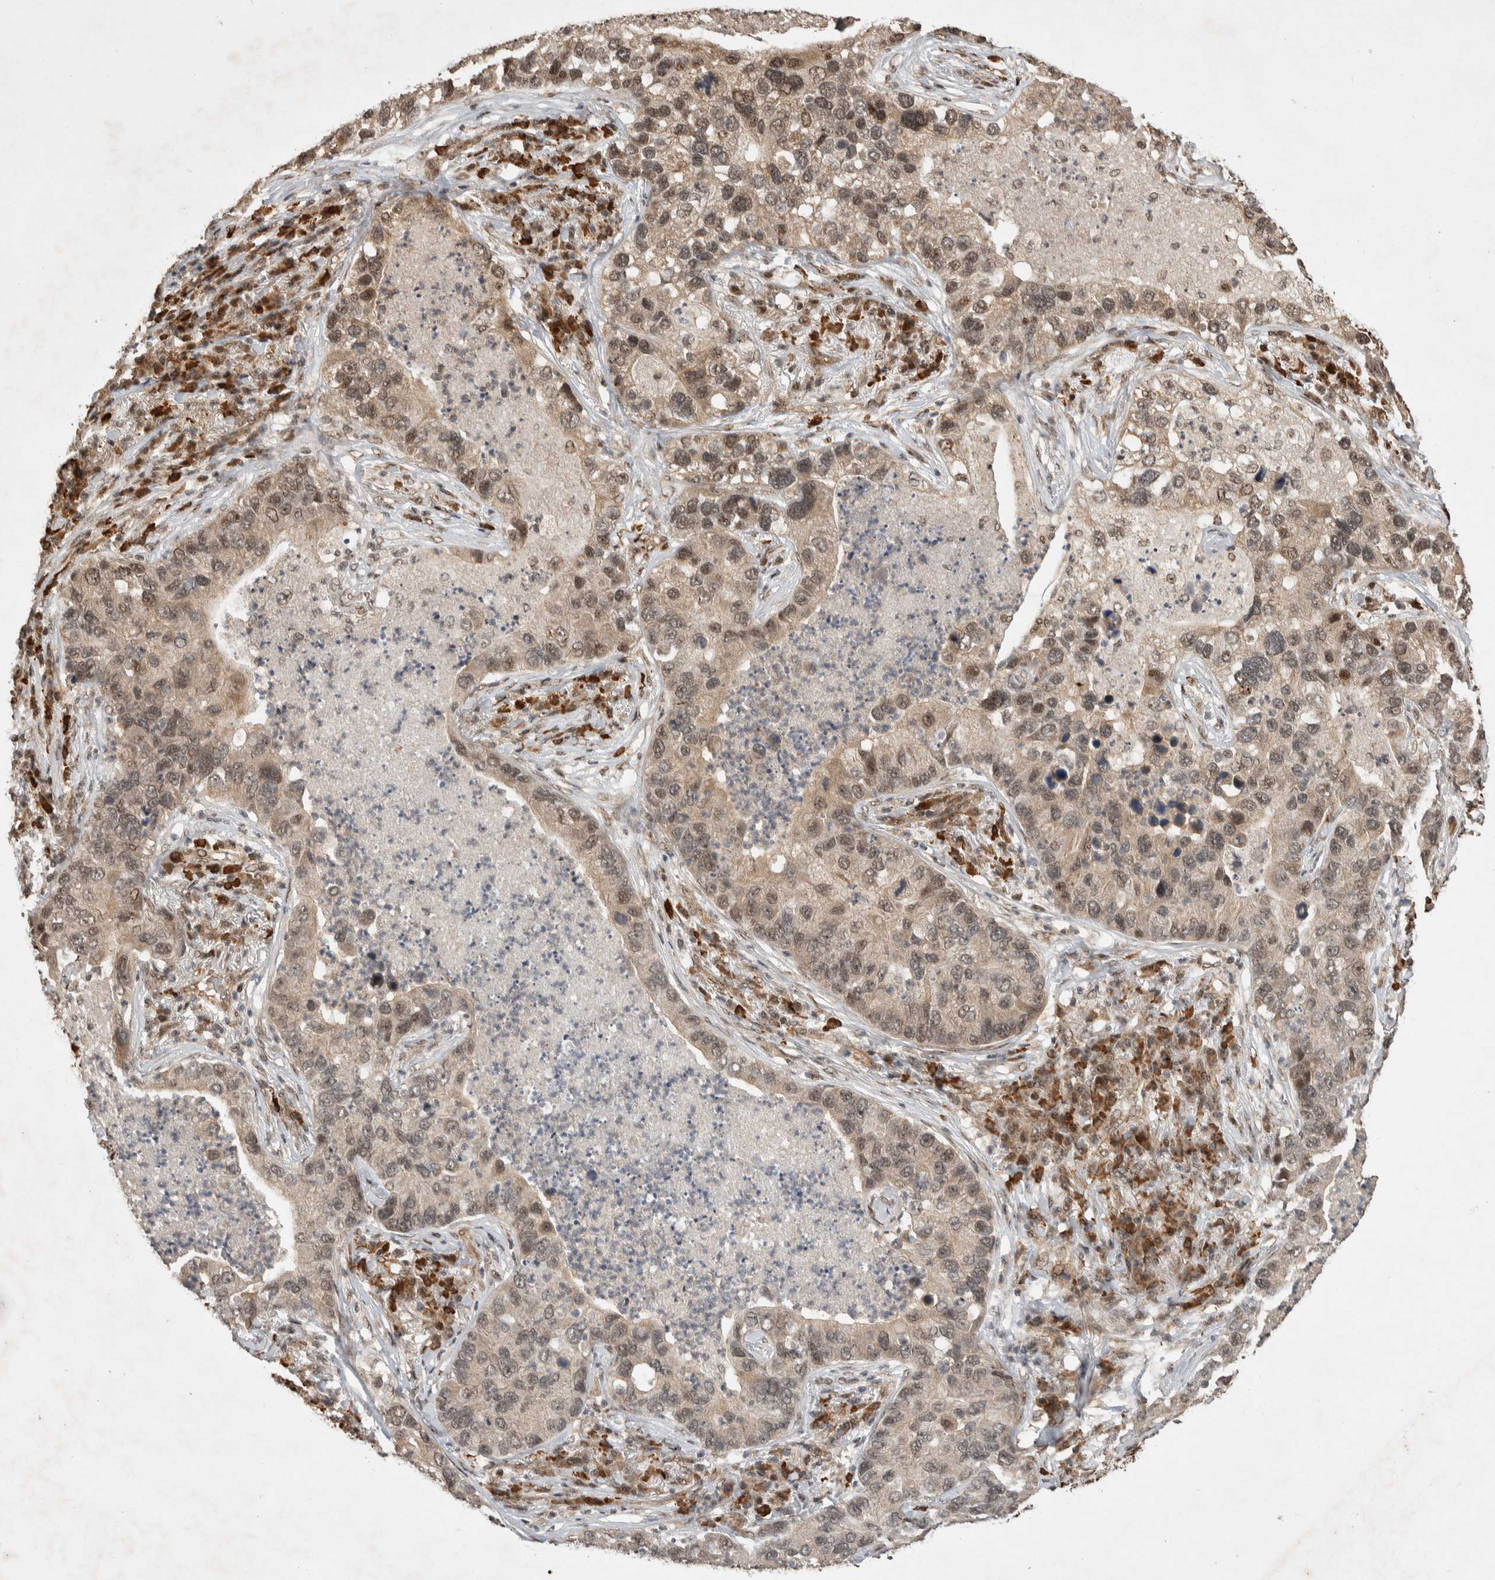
{"staining": {"intensity": "moderate", "quantity": ">75%", "location": "cytoplasmic/membranous,nuclear"}, "tissue": "lung cancer", "cell_type": "Tumor cells", "image_type": "cancer", "snomed": [{"axis": "morphology", "description": "Normal tissue, NOS"}, {"axis": "morphology", "description": "Adenocarcinoma, NOS"}, {"axis": "topography", "description": "Bronchus"}, {"axis": "topography", "description": "Lung"}], "caption": "Tumor cells reveal medium levels of moderate cytoplasmic/membranous and nuclear positivity in about >75% of cells in lung cancer (adenocarcinoma). The staining was performed using DAB, with brown indicating positive protein expression. Nuclei are stained blue with hematoxylin.", "gene": "TOR1B", "patient": {"sex": "male", "age": 54}}